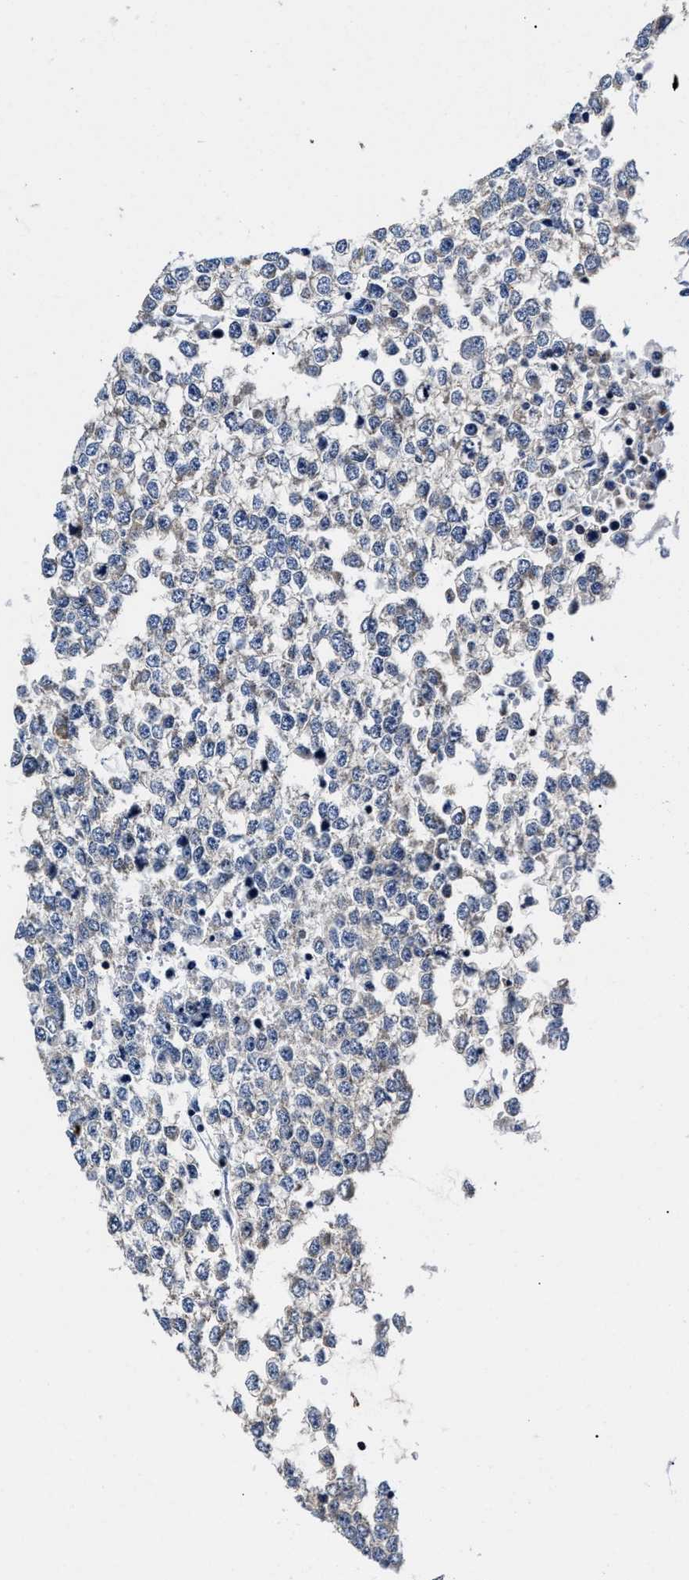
{"staining": {"intensity": "moderate", "quantity": "<25%", "location": "cytoplasmic/membranous"}, "tissue": "testis cancer", "cell_type": "Tumor cells", "image_type": "cancer", "snomed": [{"axis": "morphology", "description": "Seminoma, NOS"}, {"axis": "topography", "description": "Testis"}], "caption": "A histopathology image showing moderate cytoplasmic/membranous positivity in about <25% of tumor cells in testis cancer, as visualized by brown immunohistochemical staining.", "gene": "HINT2", "patient": {"sex": "male", "age": 65}}